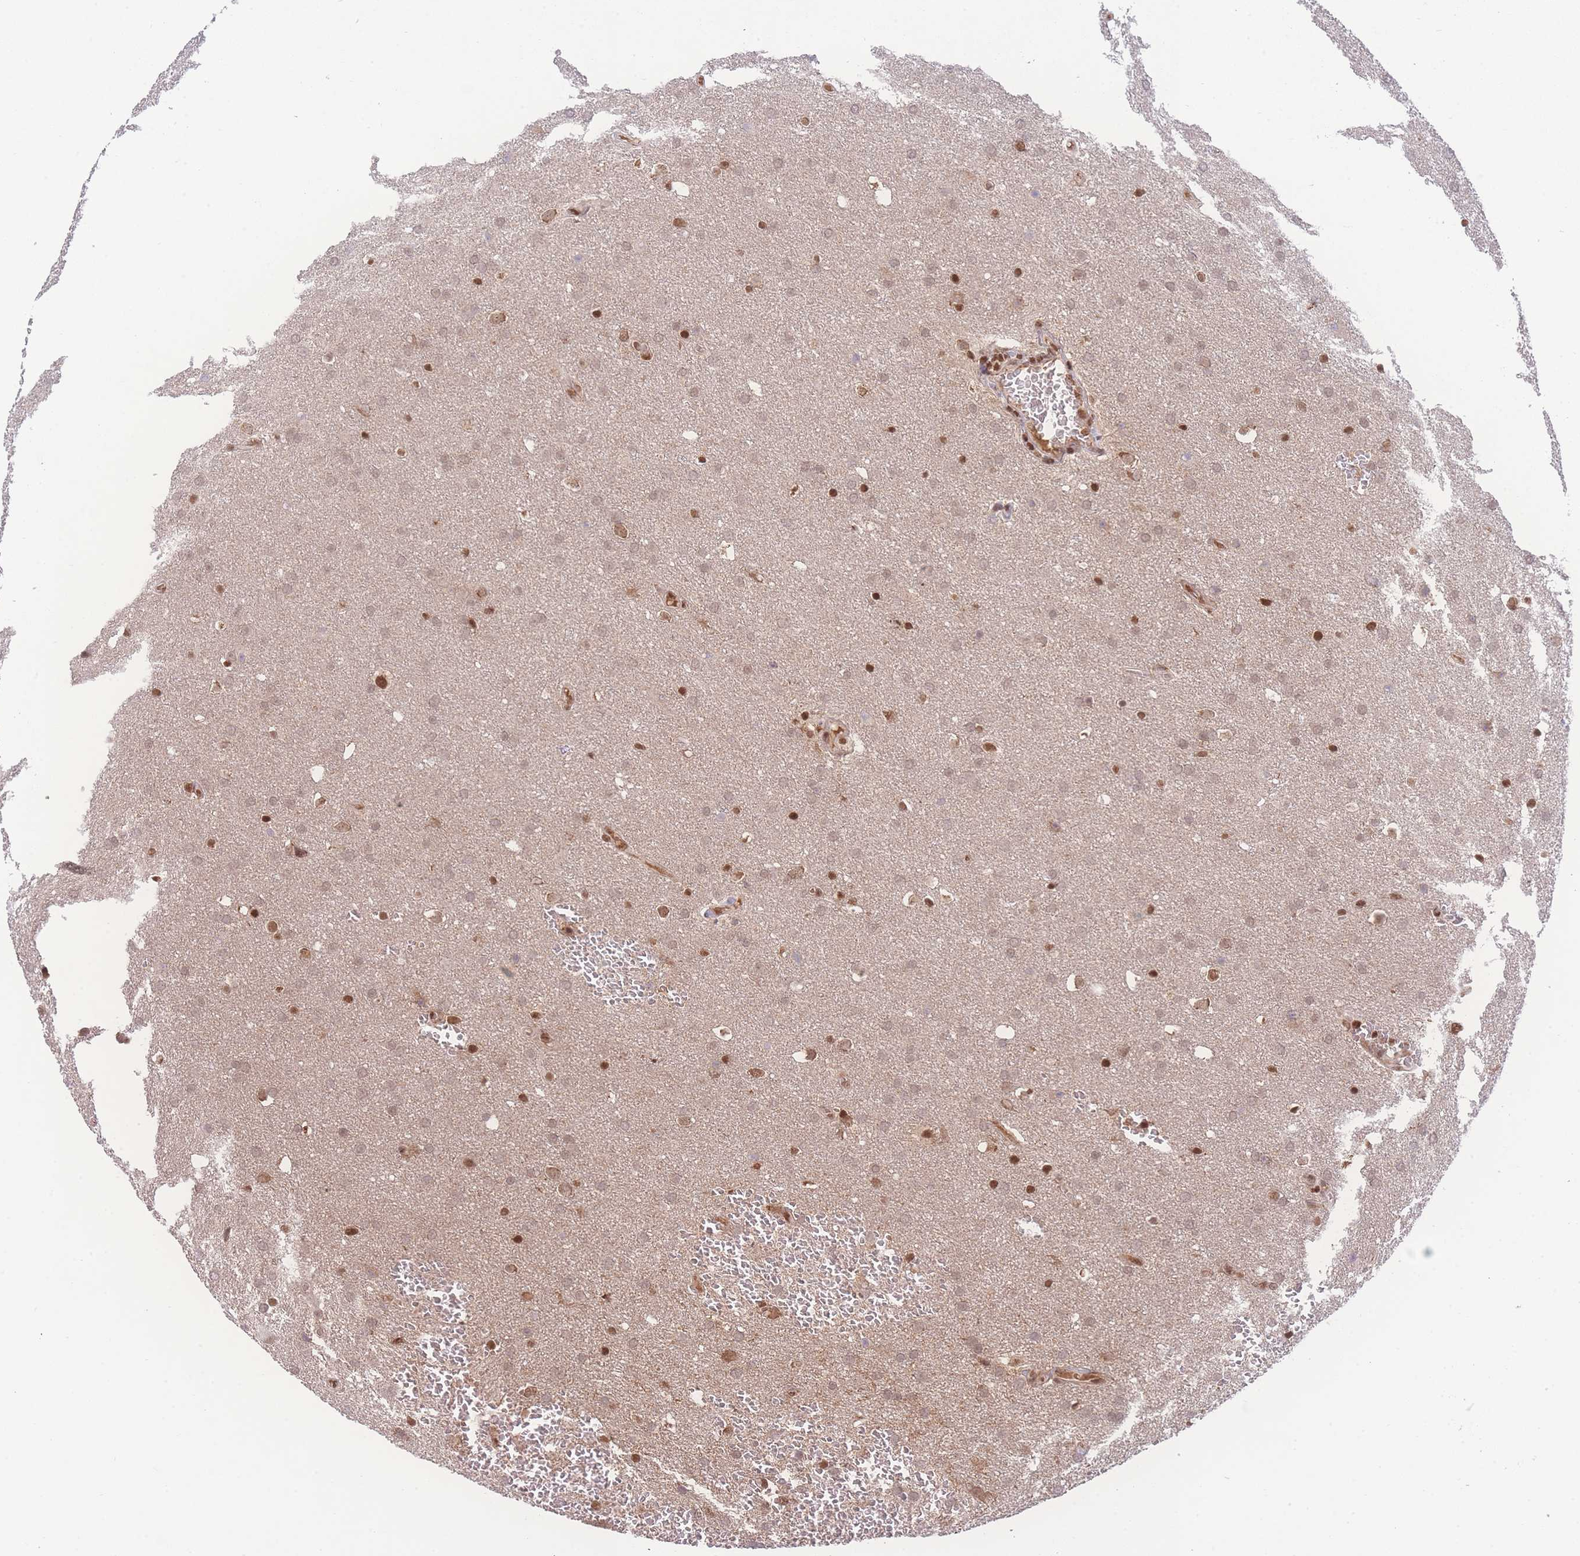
{"staining": {"intensity": "weak", "quantity": ">75%", "location": "nuclear"}, "tissue": "glioma", "cell_type": "Tumor cells", "image_type": "cancer", "snomed": [{"axis": "morphology", "description": "Glioma, malignant, Low grade"}, {"axis": "topography", "description": "Brain"}], "caption": "Glioma stained for a protein displays weak nuclear positivity in tumor cells. The protein of interest is stained brown, and the nuclei are stained in blue (DAB IHC with brightfield microscopy, high magnification).", "gene": "RAVER1", "patient": {"sex": "female", "age": 32}}